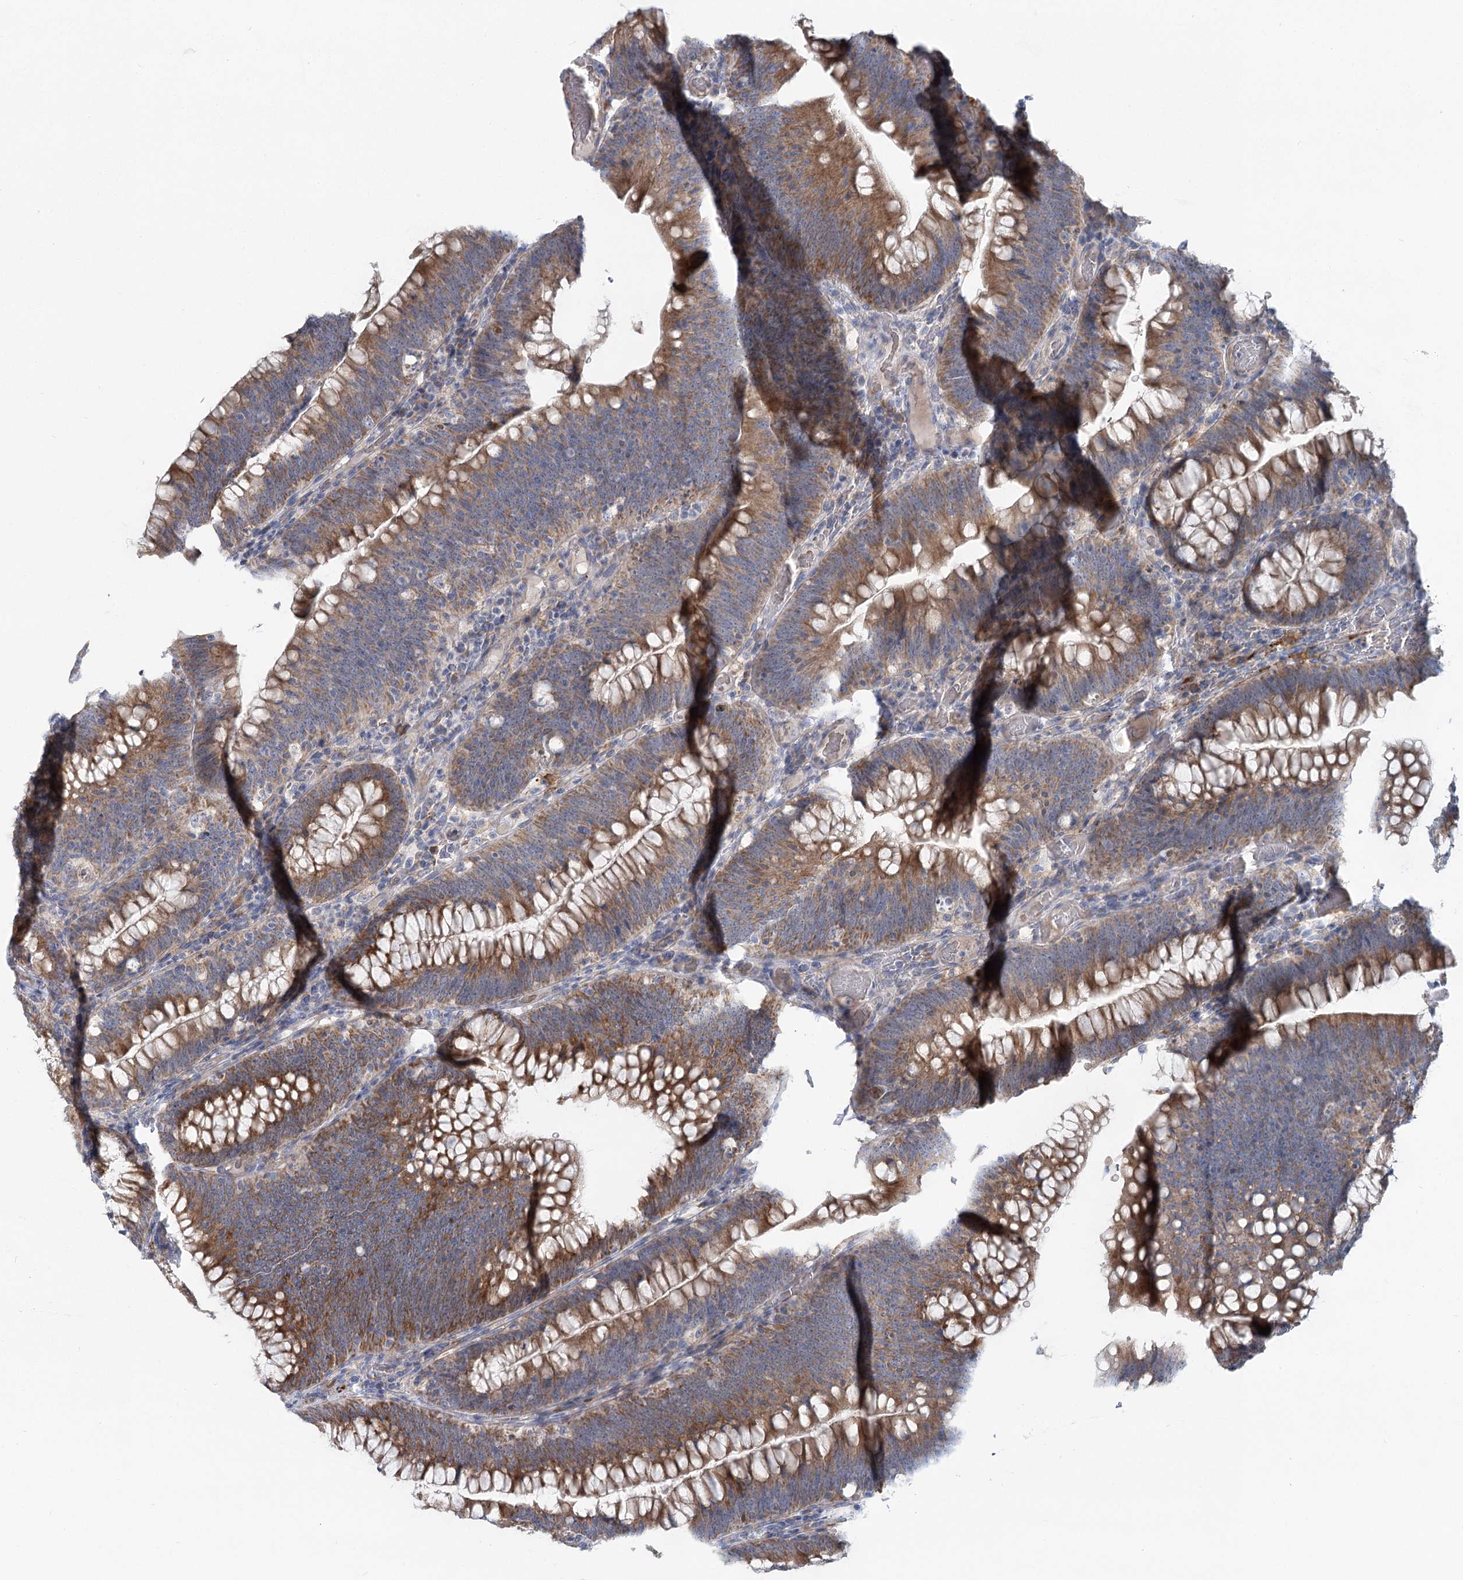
{"staining": {"intensity": "moderate", "quantity": ">75%", "location": "cytoplasmic/membranous"}, "tissue": "colorectal cancer", "cell_type": "Tumor cells", "image_type": "cancer", "snomed": [{"axis": "morphology", "description": "Normal tissue, NOS"}, {"axis": "topography", "description": "Colon"}], "caption": "Colorectal cancer stained with a protein marker exhibits moderate staining in tumor cells.", "gene": "CIB4", "patient": {"sex": "female", "age": 82}}